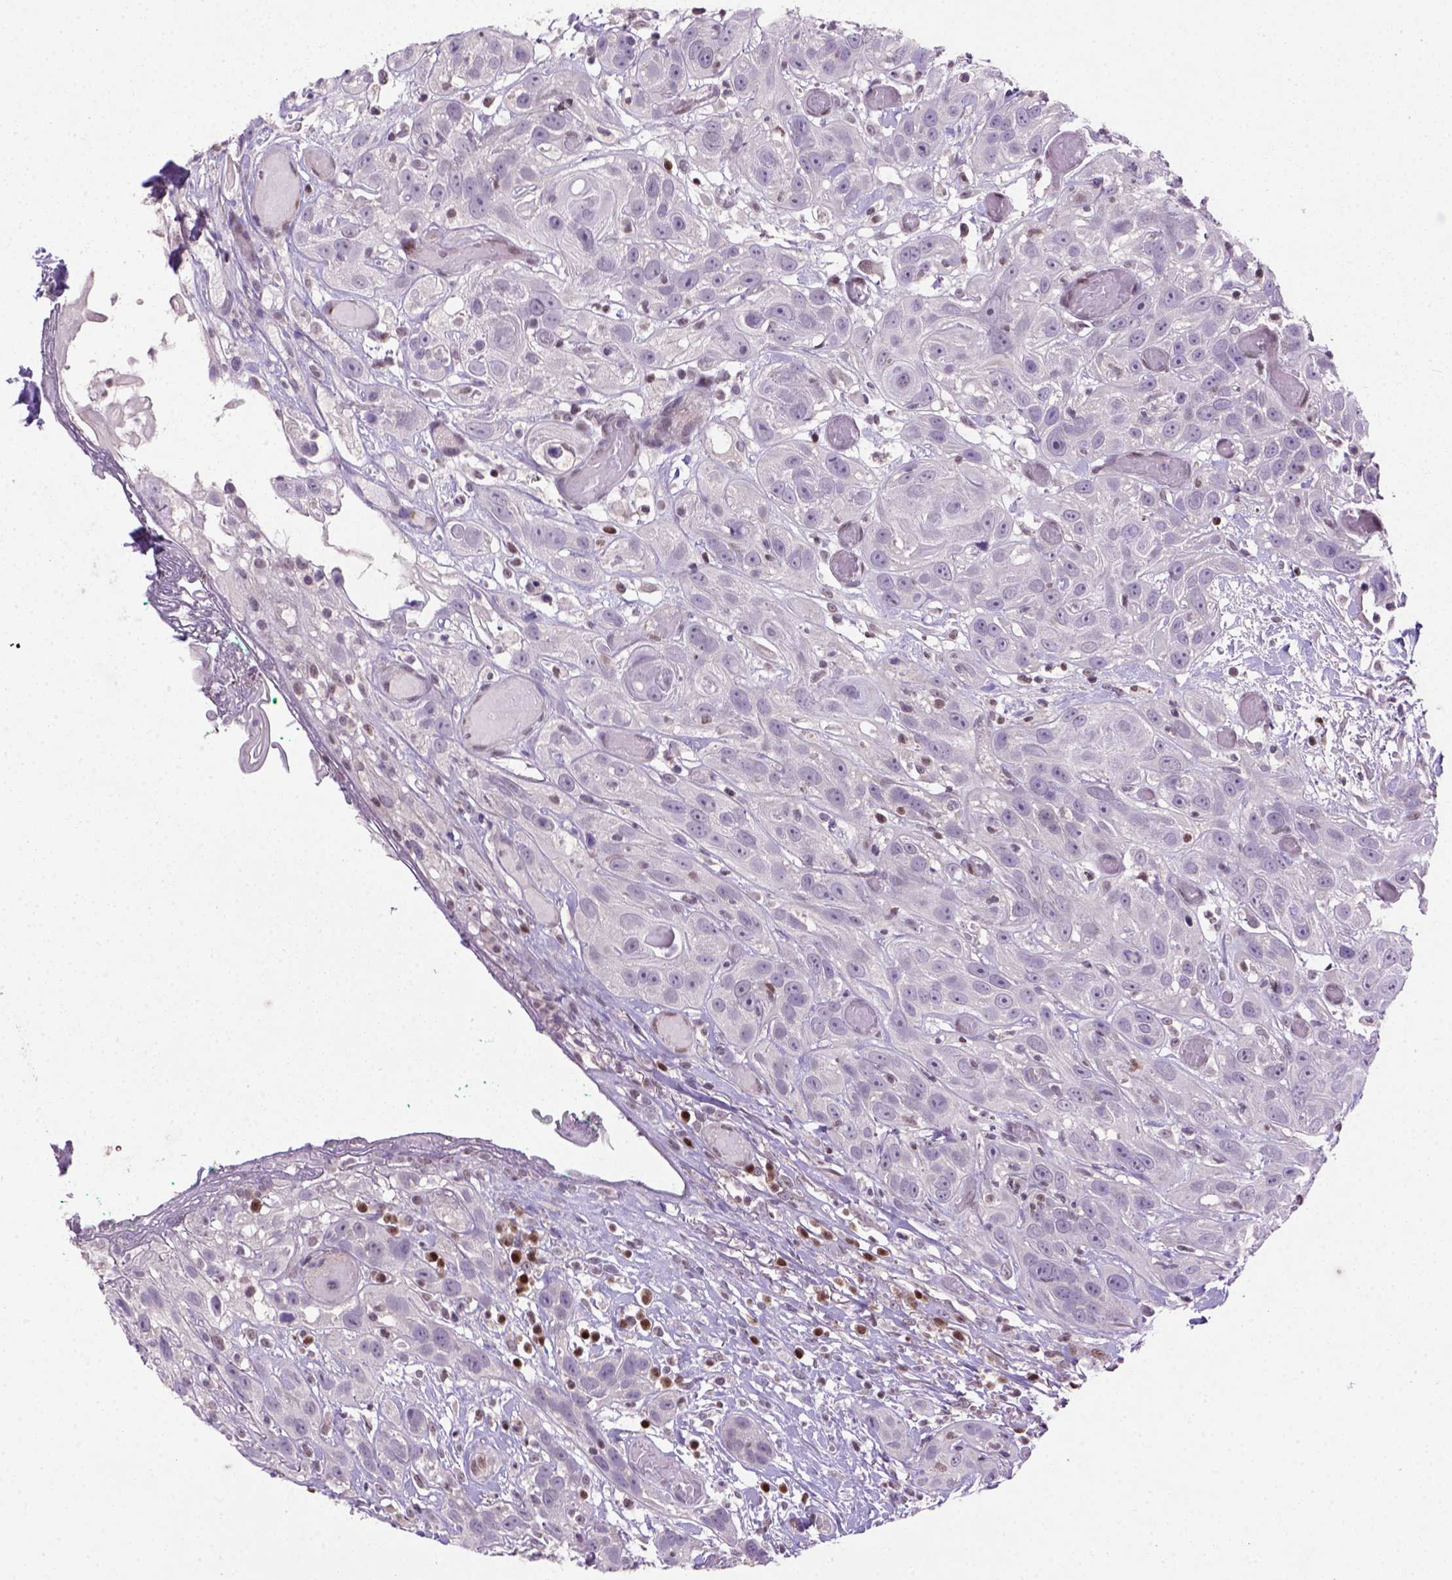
{"staining": {"intensity": "negative", "quantity": "none", "location": "none"}, "tissue": "head and neck cancer", "cell_type": "Tumor cells", "image_type": "cancer", "snomed": [{"axis": "morphology", "description": "Normal tissue, NOS"}, {"axis": "morphology", "description": "Squamous cell carcinoma, NOS"}, {"axis": "topography", "description": "Oral tissue"}, {"axis": "topography", "description": "Salivary gland"}, {"axis": "topography", "description": "Head-Neck"}], "caption": "This image is of squamous cell carcinoma (head and neck) stained with IHC to label a protein in brown with the nuclei are counter-stained blue. There is no expression in tumor cells.", "gene": "MGMT", "patient": {"sex": "female", "age": 62}}